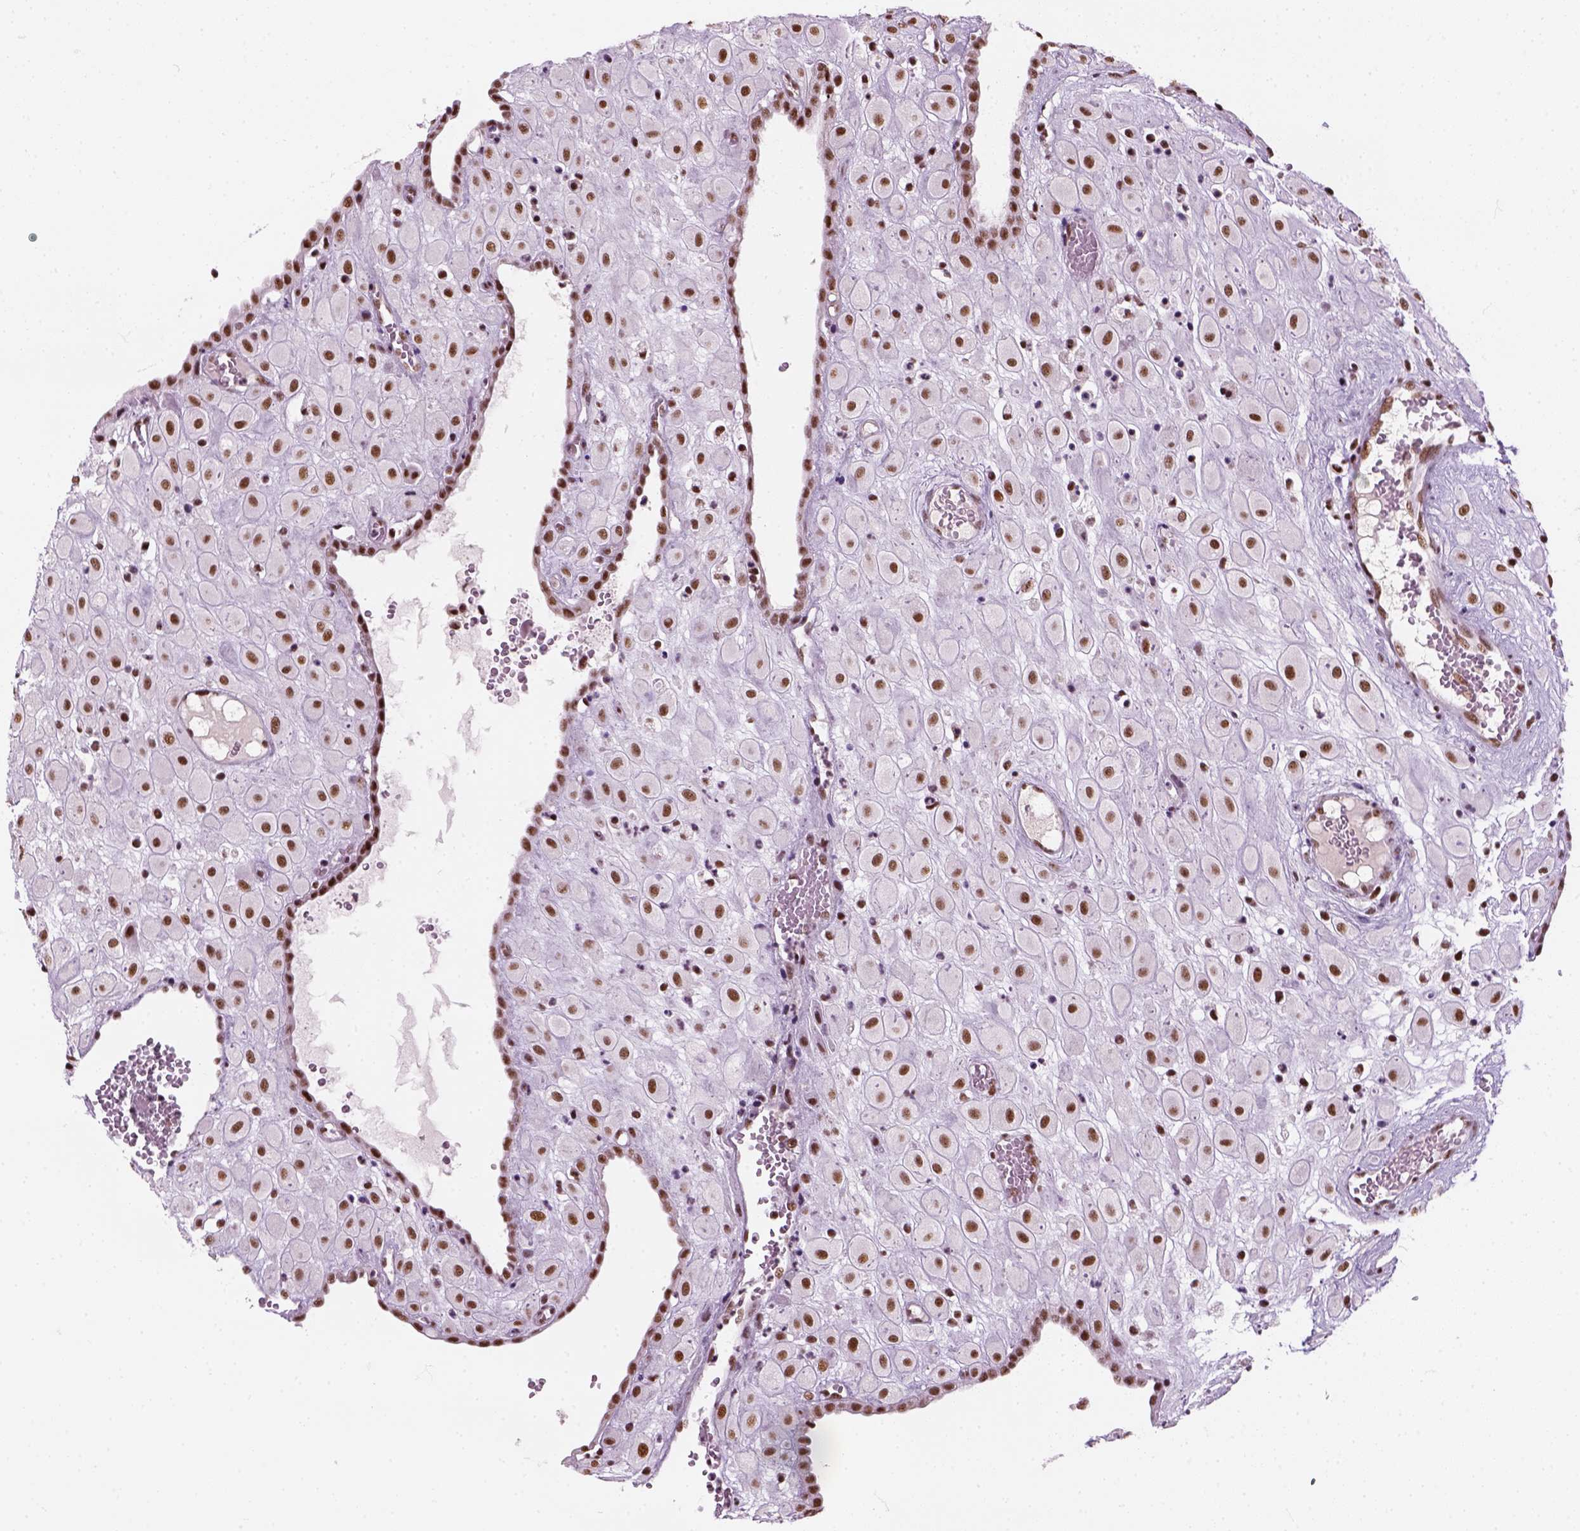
{"staining": {"intensity": "moderate", "quantity": ">75%", "location": "nuclear"}, "tissue": "placenta", "cell_type": "Decidual cells", "image_type": "normal", "snomed": [{"axis": "morphology", "description": "Normal tissue, NOS"}, {"axis": "topography", "description": "Placenta"}], "caption": "Protein expression analysis of unremarkable human placenta reveals moderate nuclear staining in approximately >75% of decidual cells.", "gene": "GTF2F1", "patient": {"sex": "female", "age": 24}}